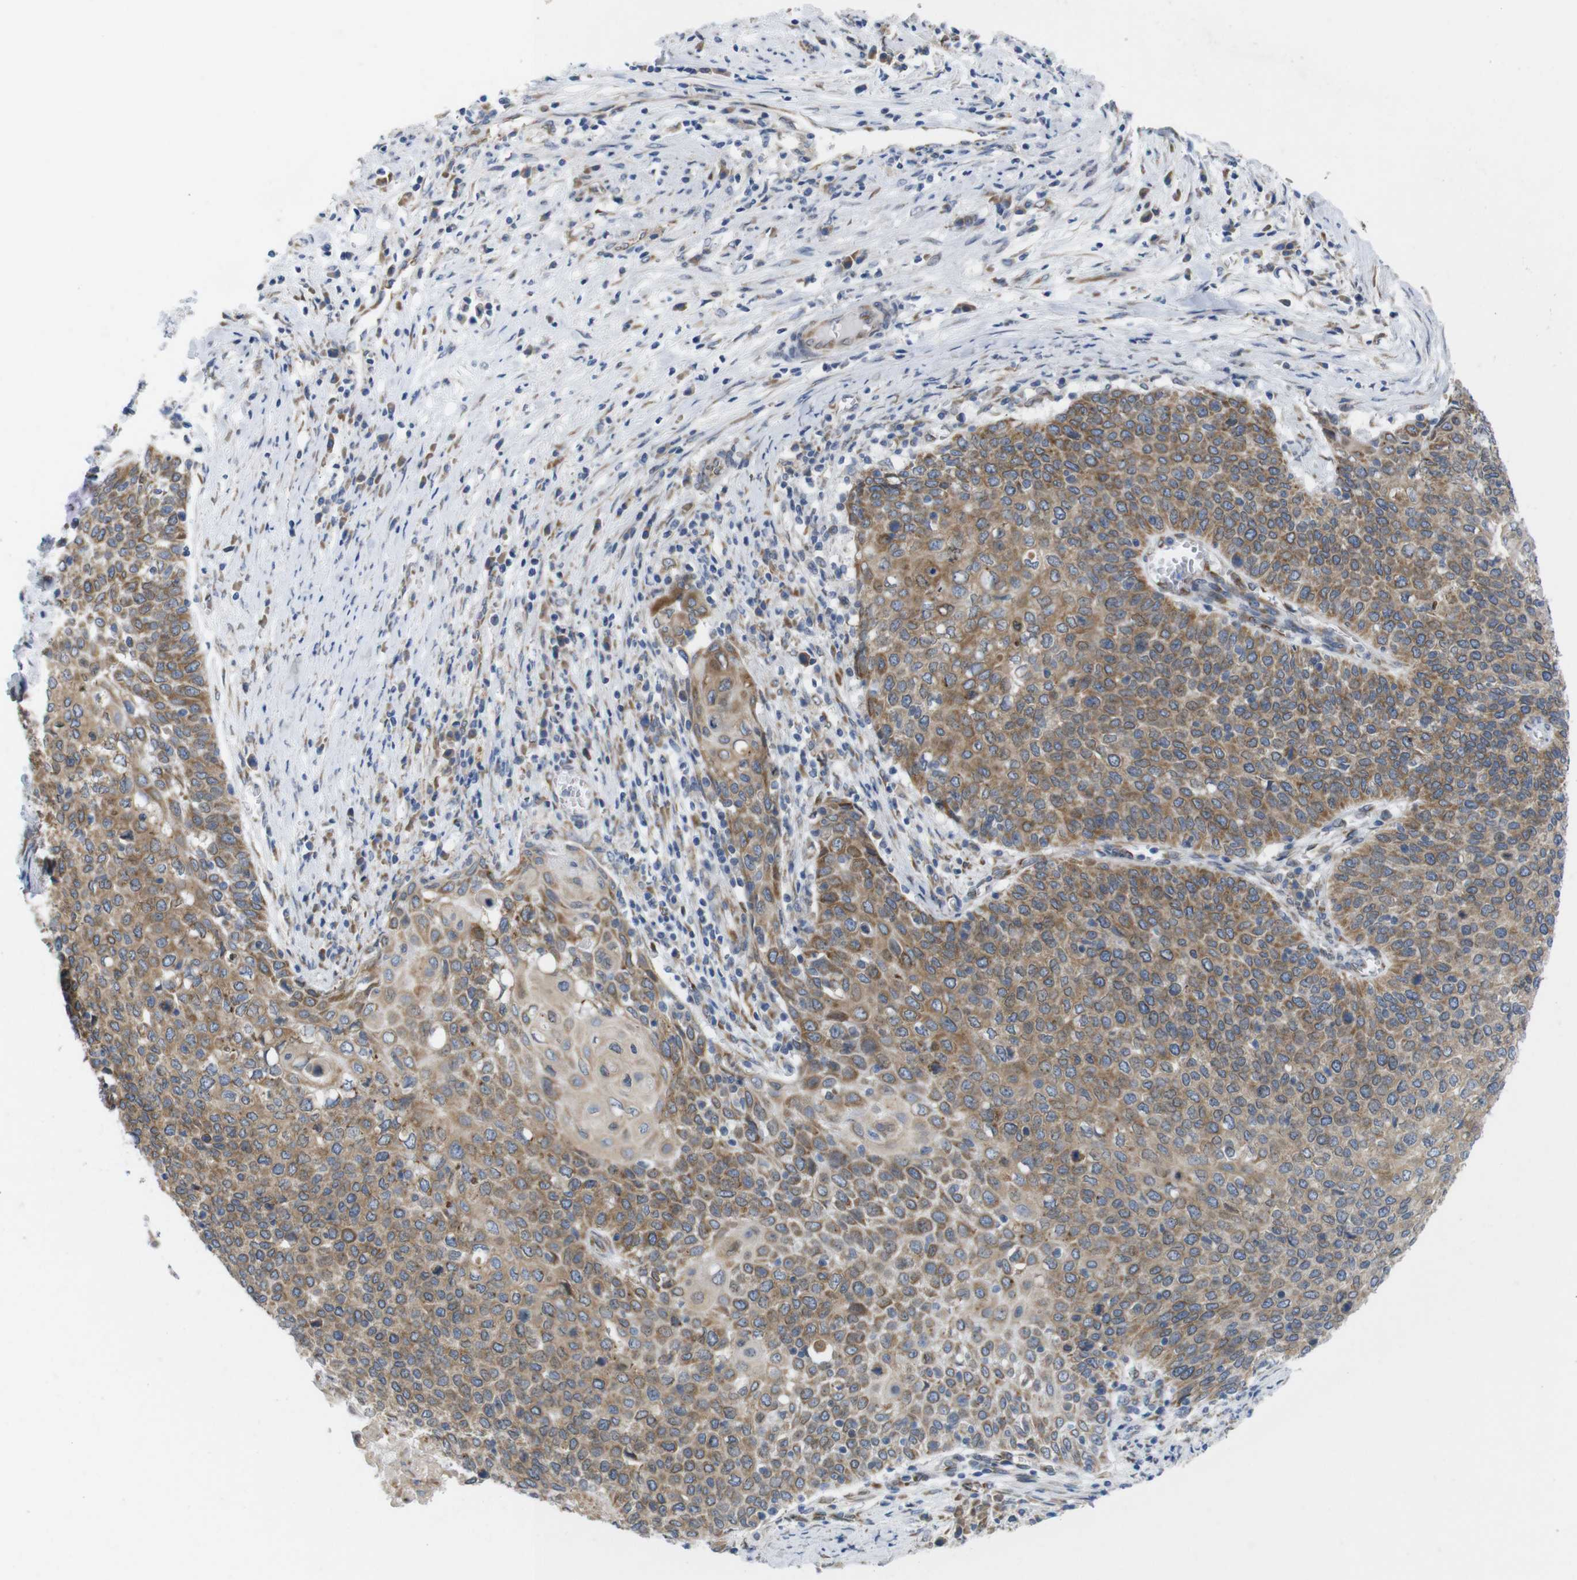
{"staining": {"intensity": "moderate", "quantity": ">75%", "location": "cytoplasmic/membranous"}, "tissue": "cervical cancer", "cell_type": "Tumor cells", "image_type": "cancer", "snomed": [{"axis": "morphology", "description": "Squamous cell carcinoma, NOS"}, {"axis": "topography", "description": "Cervix"}], "caption": "Protein staining of cervical cancer tissue shows moderate cytoplasmic/membranous expression in about >75% of tumor cells.", "gene": "HACD3", "patient": {"sex": "female", "age": 39}}